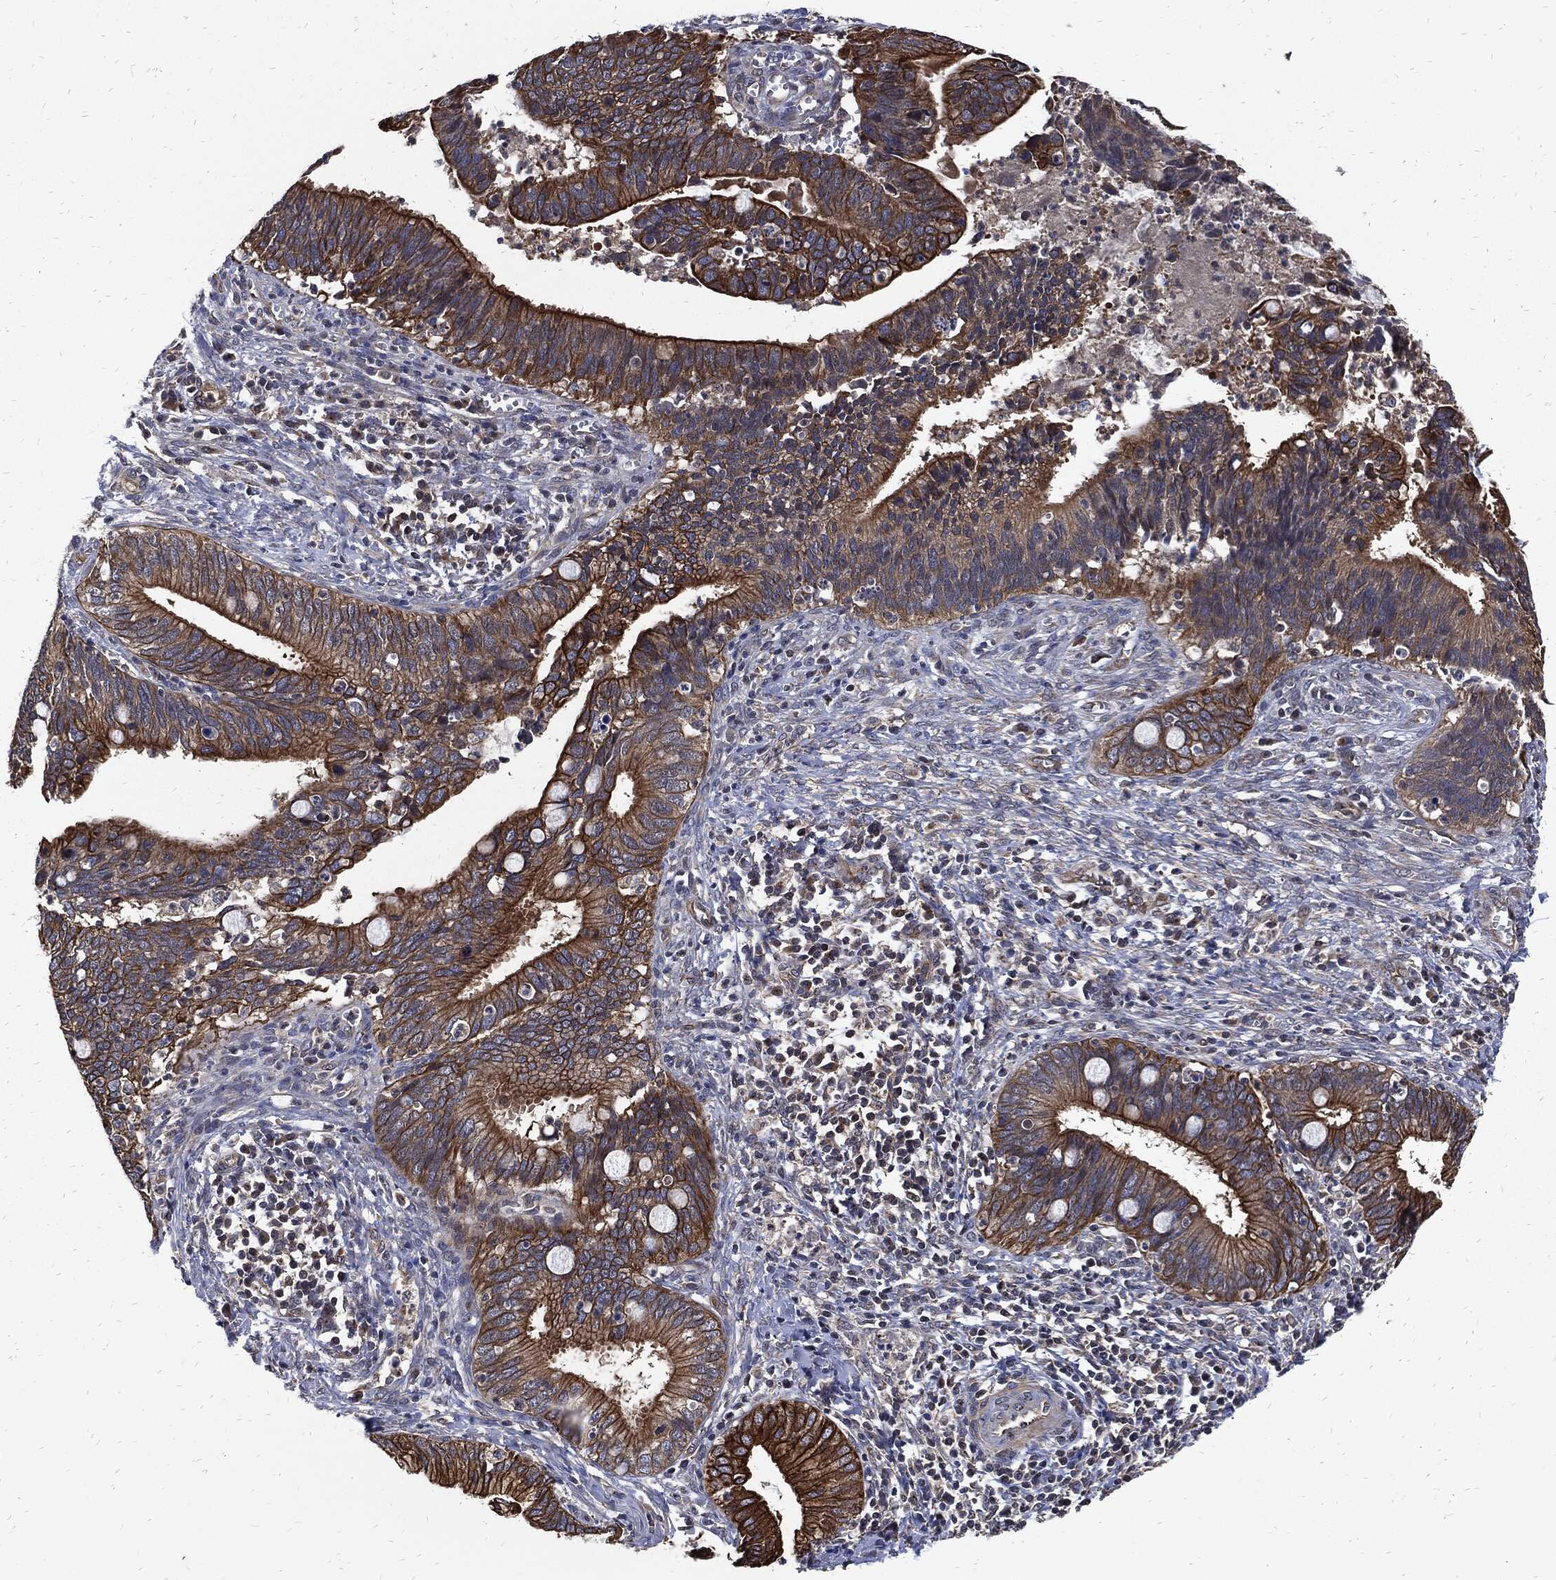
{"staining": {"intensity": "strong", "quantity": "25%-75%", "location": "cytoplasmic/membranous"}, "tissue": "cervical cancer", "cell_type": "Tumor cells", "image_type": "cancer", "snomed": [{"axis": "morphology", "description": "Adenocarcinoma, NOS"}, {"axis": "topography", "description": "Cervix"}], "caption": "Cervical cancer (adenocarcinoma) was stained to show a protein in brown. There is high levels of strong cytoplasmic/membranous staining in approximately 25%-75% of tumor cells.", "gene": "DCTN1", "patient": {"sex": "female", "age": 42}}